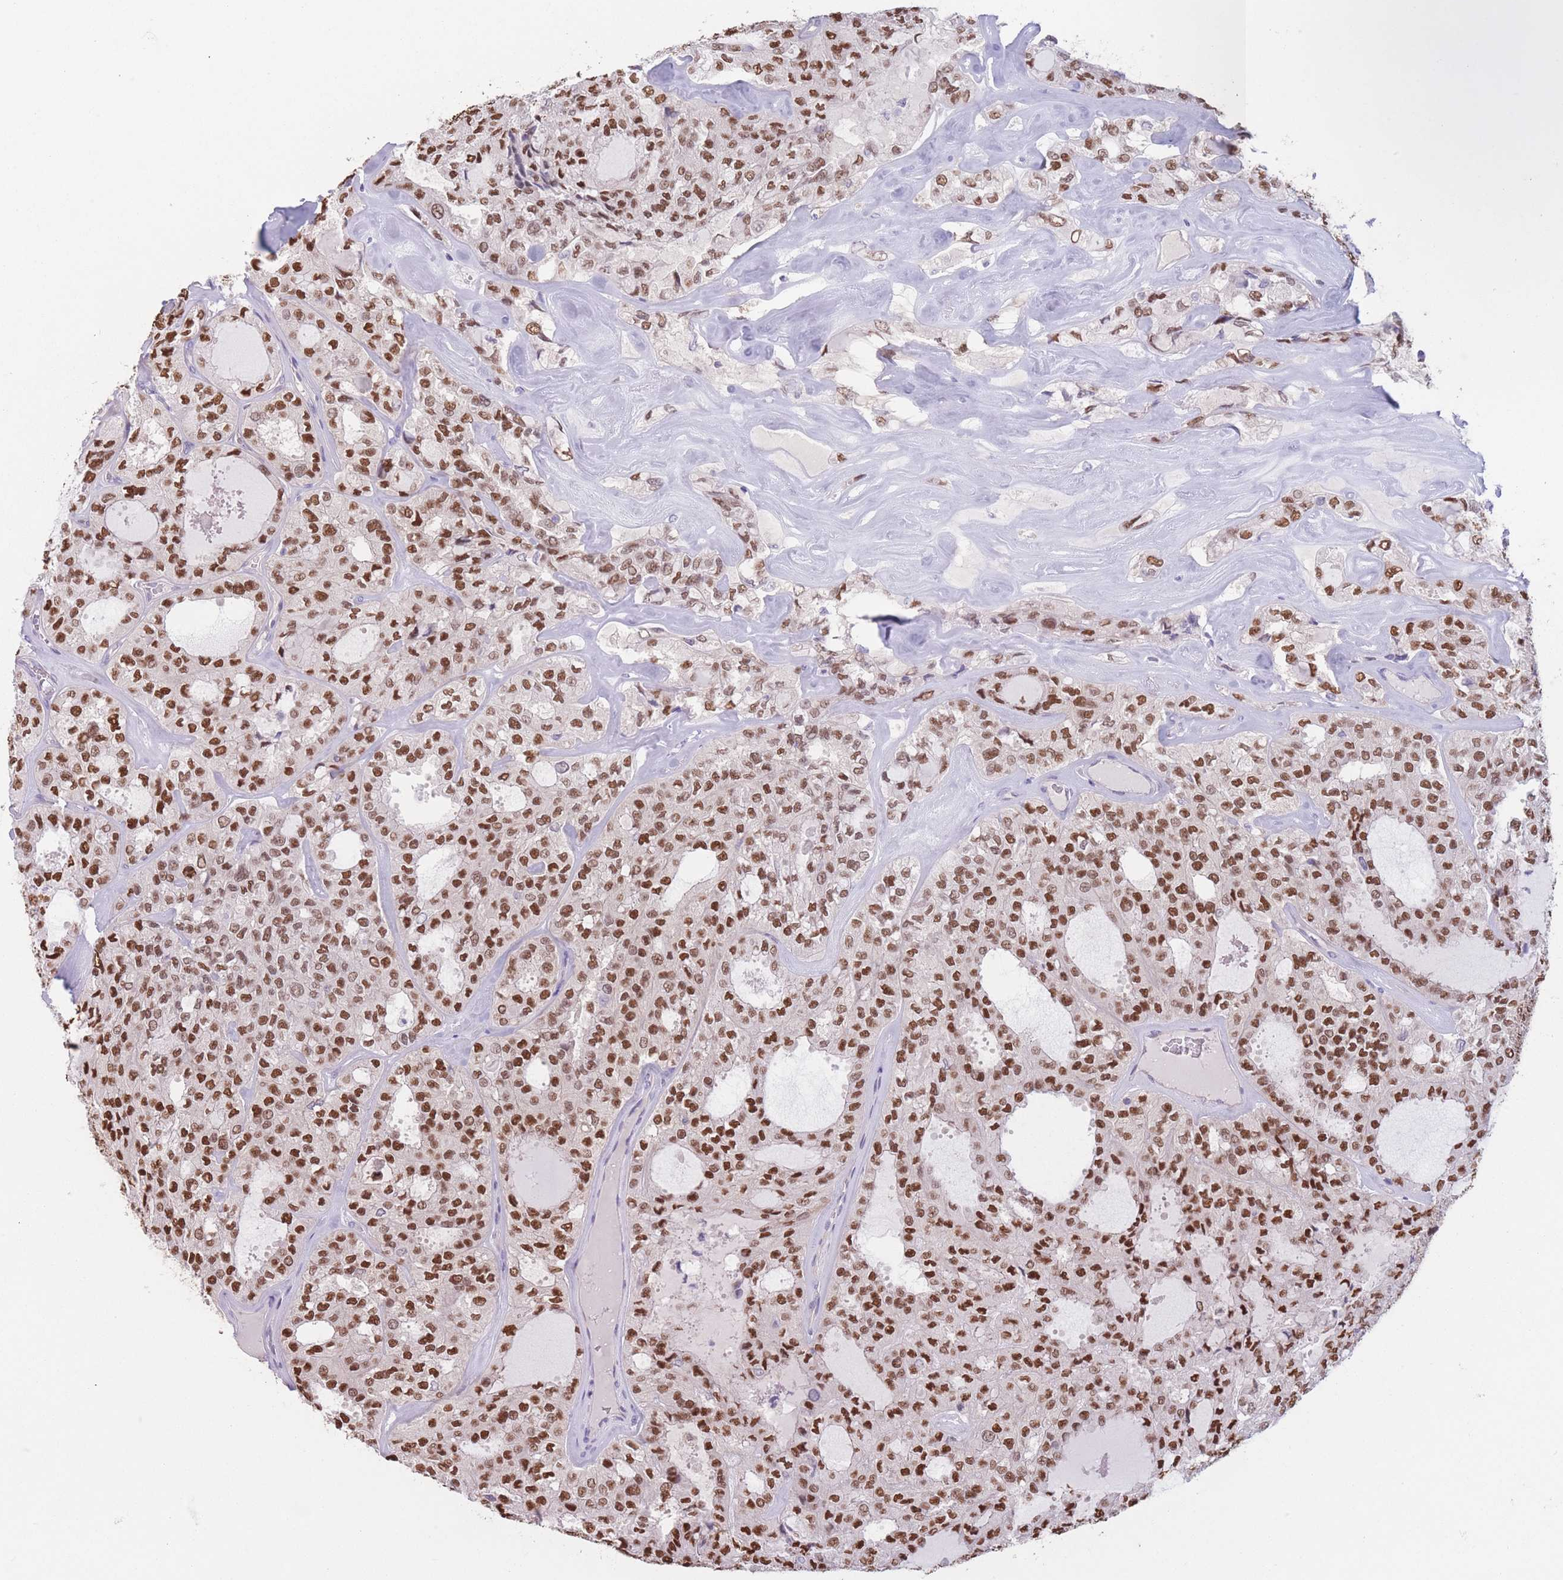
{"staining": {"intensity": "strong", "quantity": ">75%", "location": "nuclear"}, "tissue": "thyroid cancer", "cell_type": "Tumor cells", "image_type": "cancer", "snomed": [{"axis": "morphology", "description": "Follicular adenoma carcinoma, NOS"}, {"axis": "topography", "description": "Thyroid gland"}], "caption": "Human thyroid cancer (follicular adenoma carcinoma) stained with a protein marker displays strong staining in tumor cells.", "gene": "ZNF439", "patient": {"sex": "male", "age": 75}}